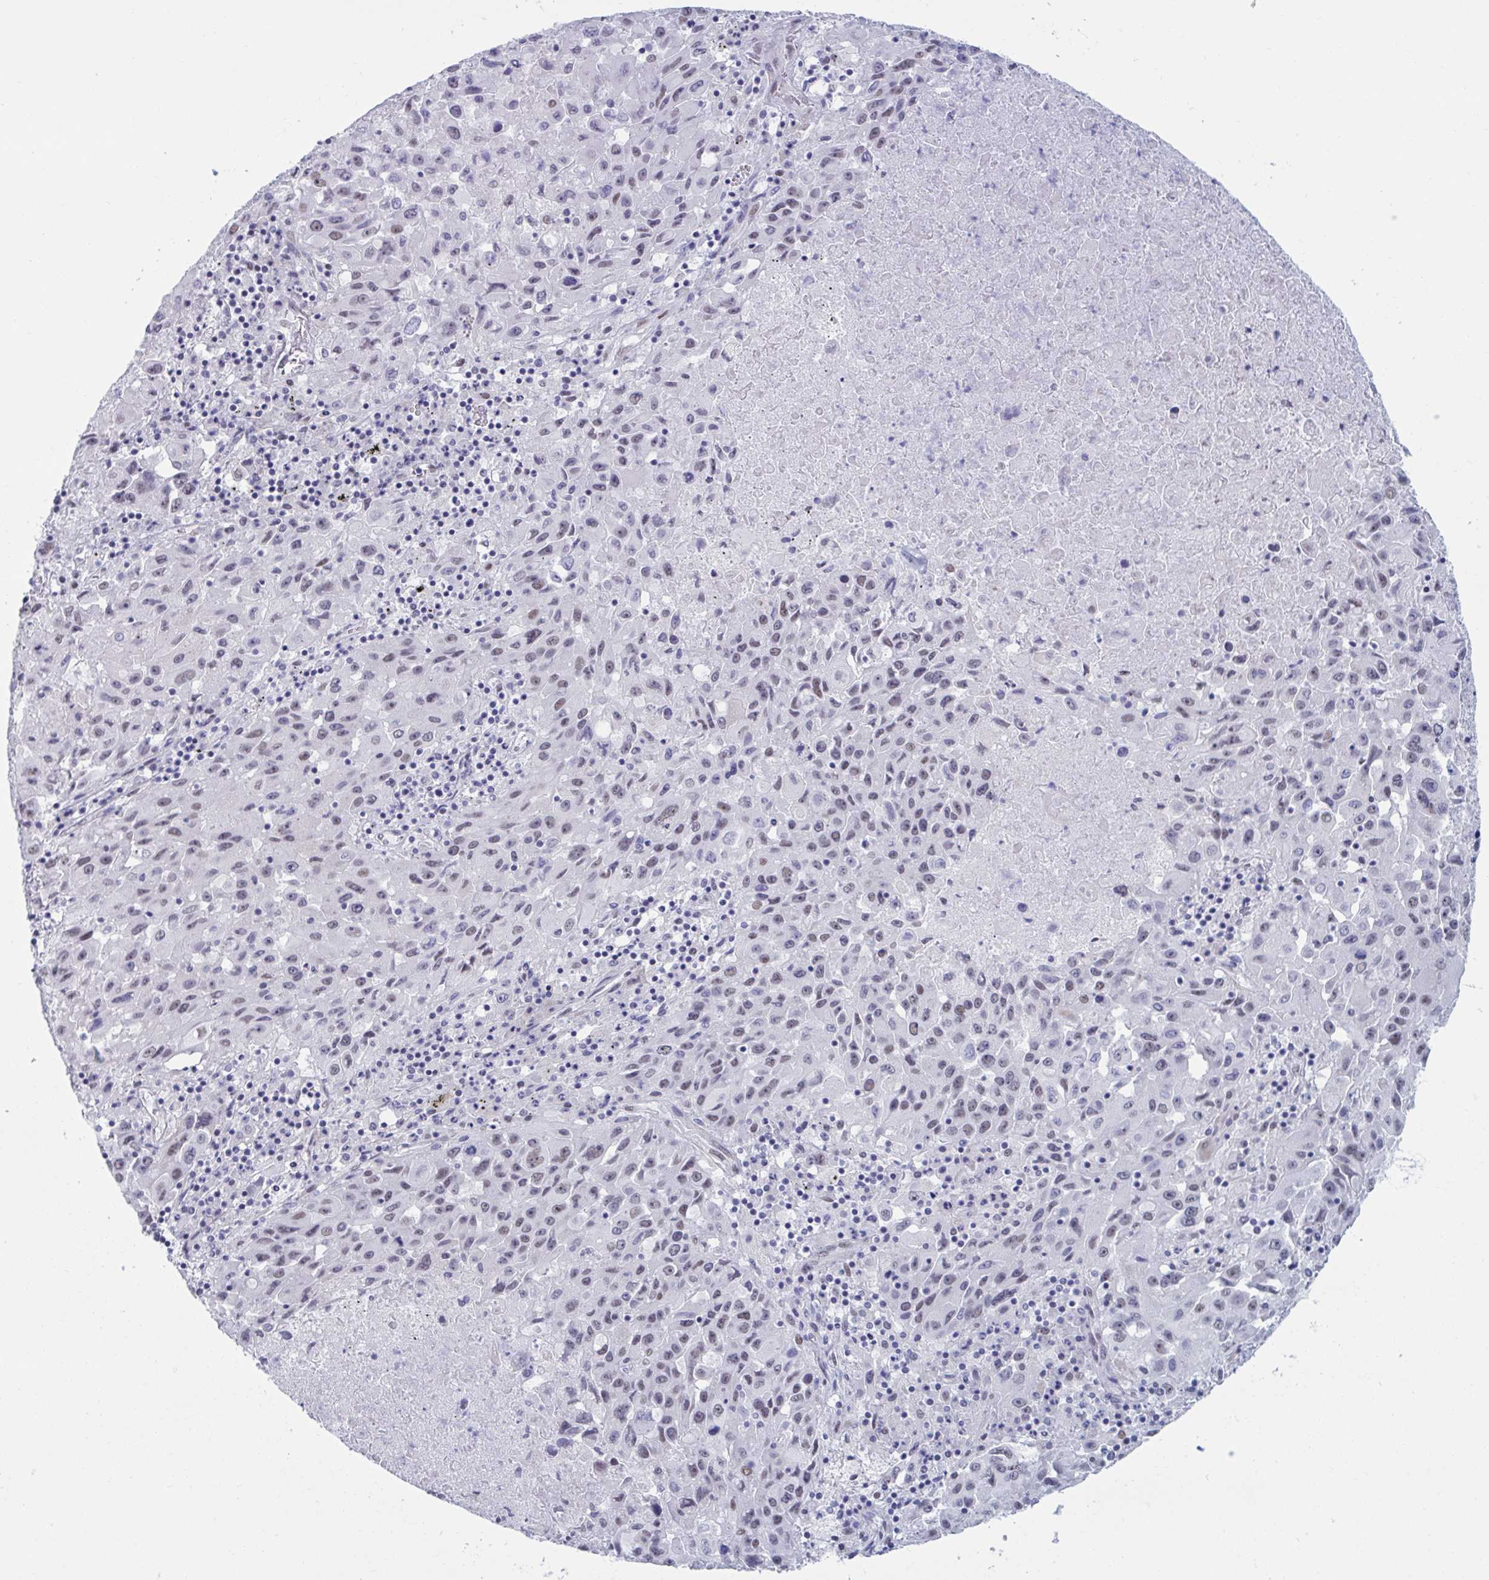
{"staining": {"intensity": "weak", "quantity": "25%-75%", "location": "nuclear"}, "tissue": "lung cancer", "cell_type": "Tumor cells", "image_type": "cancer", "snomed": [{"axis": "morphology", "description": "Squamous cell carcinoma, NOS"}, {"axis": "topography", "description": "Lung"}], "caption": "This histopathology image exhibits IHC staining of squamous cell carcinoma (lung), with low weak nuclear positivity in about 25%-75% of tumor cells.", "gene": "MSMB", "patient": {"sex": "male", "age": 63}}